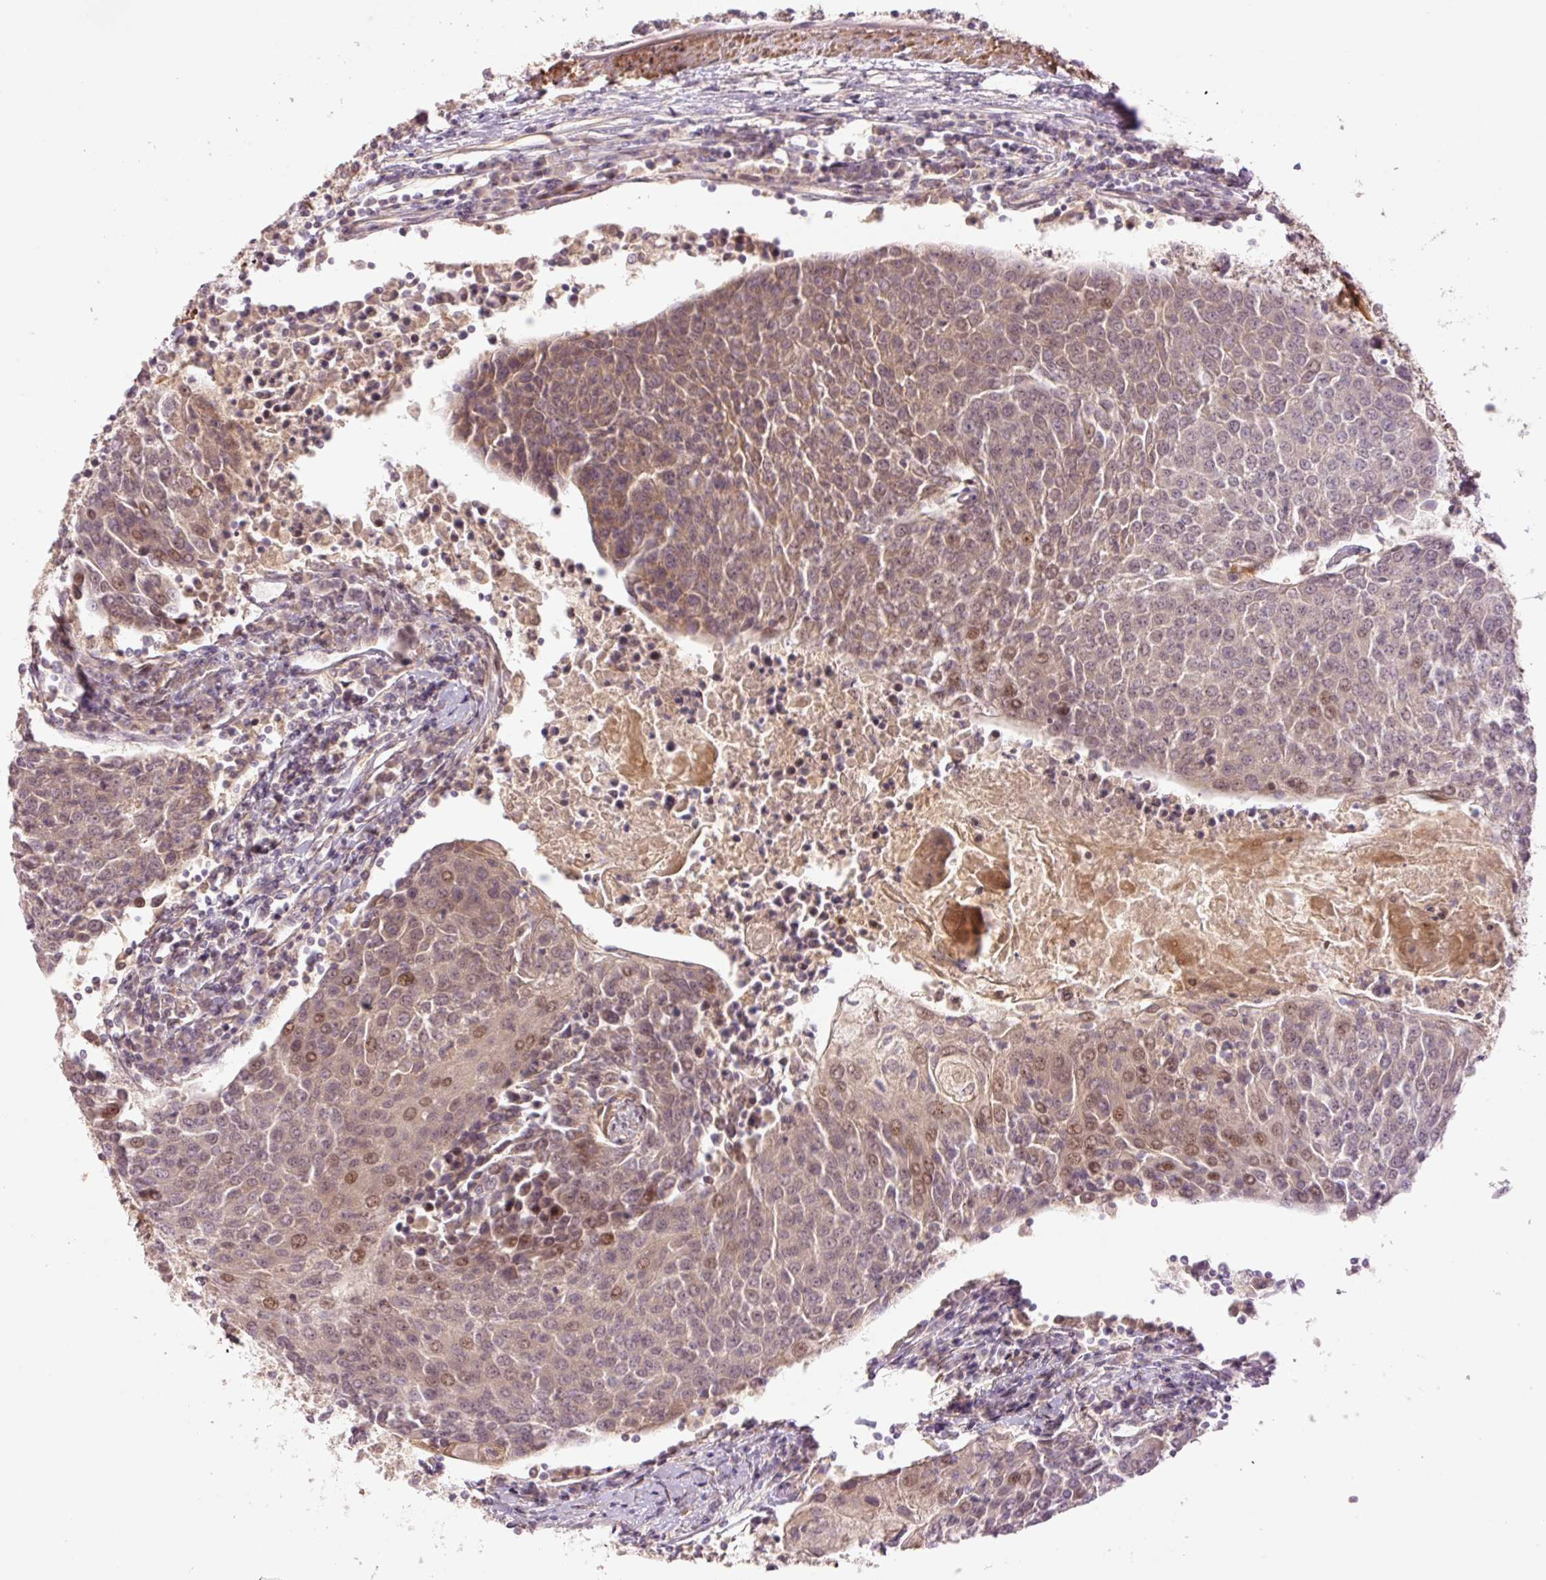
{"staining": {"intensity": "moderate", "quantity": "<25%", "location": "cytoplasmic/membranous,nuclear"}, "tissue": "urothelial cancer", "cell_type": "Tumor cells", "image_type": "cancer", "snomed": [{"axis": "morphology", "description": "Urothelial carcinoma, High grade"}, {"axis": "topography", "description": "Urinary bladder"}], "caption": "Urothelial carcinoma (high-grade) was stained to show a protein in brown. There is low levels of moderate cytoplasmic/membranous and nuclear expression in approximately <25% of tumor cells.", "gene": "SLC29A3", "patient": {"sex": "female", "age": 85}}